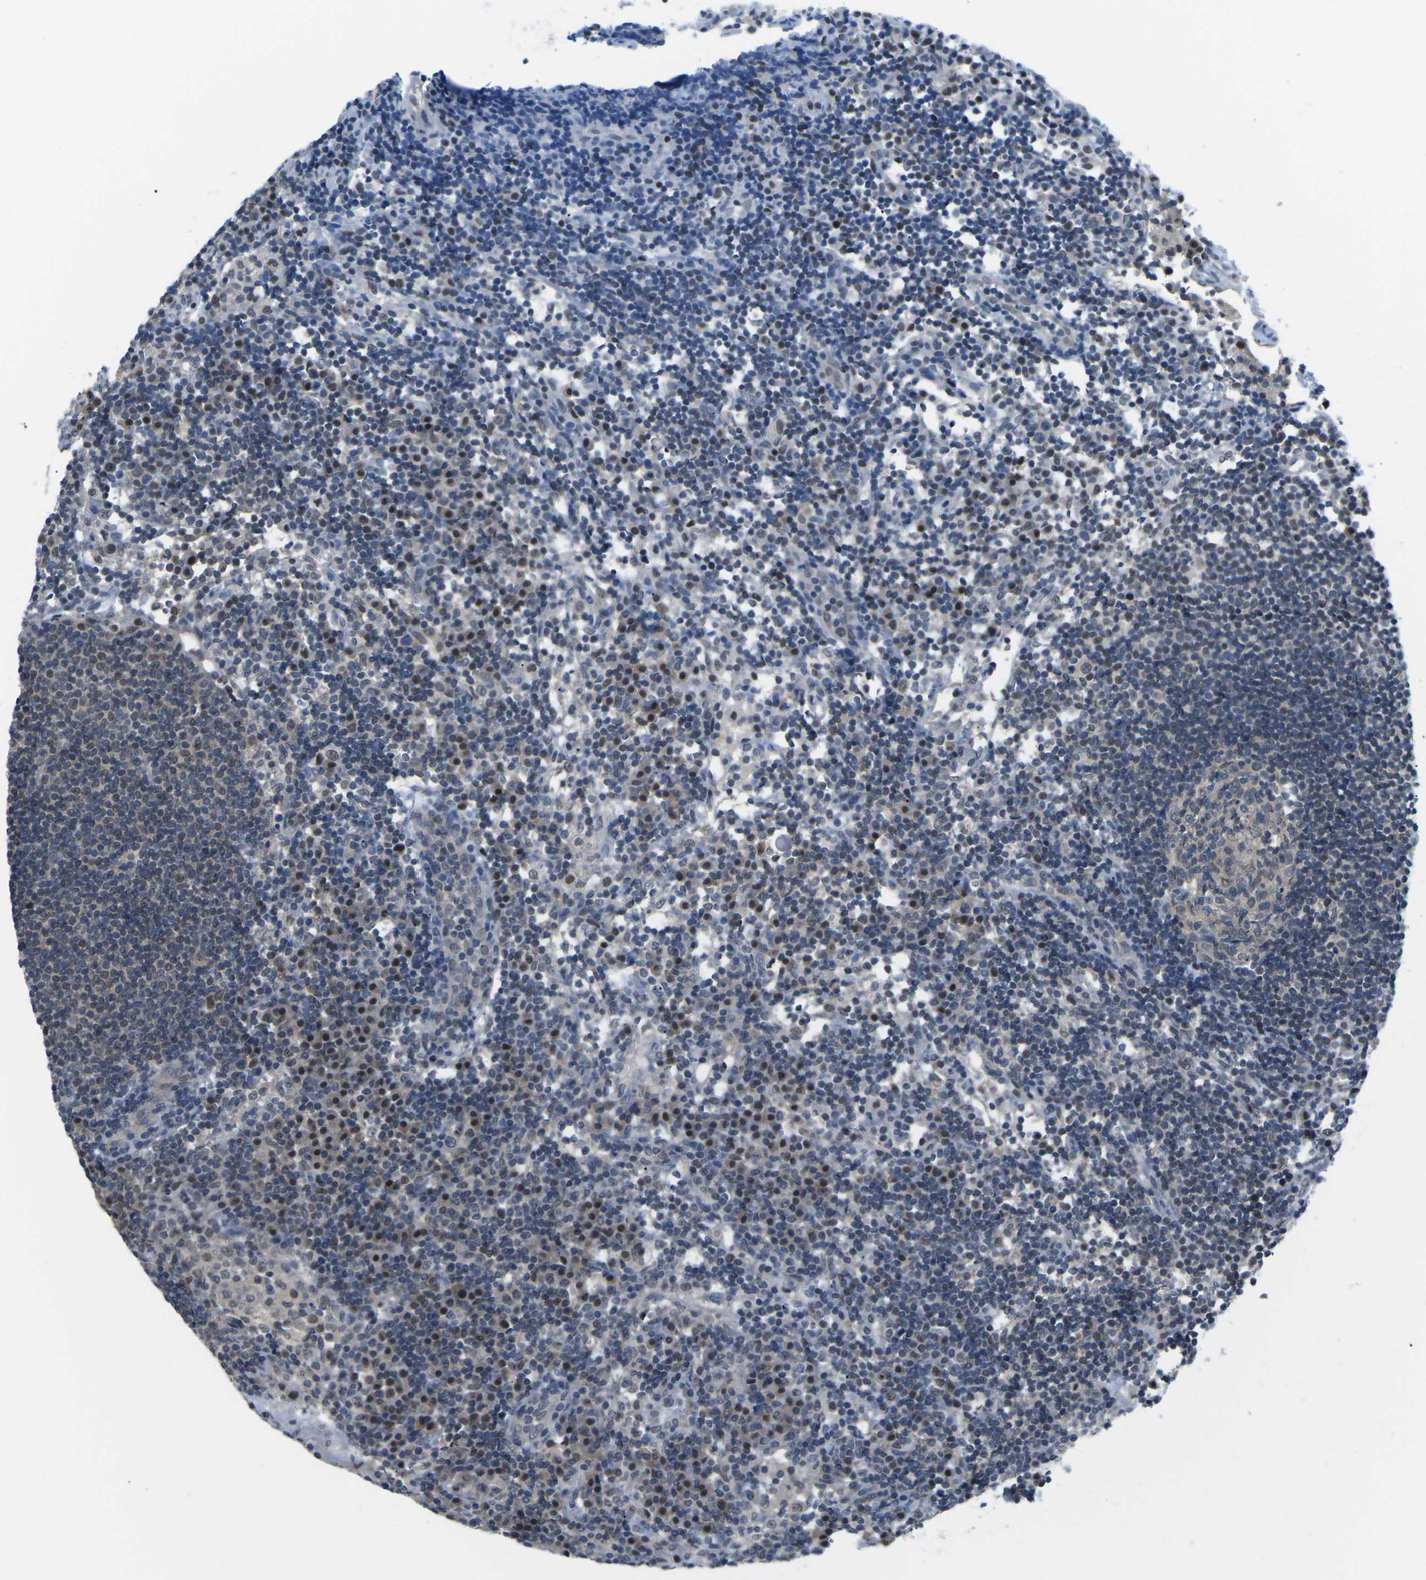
{"staining": {"intensity": "weak", "quantity": "<25%", "location": "nuclear"}, "tissue": "lymph node", "cell_type": "Germinal center cells", "image_type": "normal", "snomed": [{"axis": "morphology", "description": "Normal tissue, NOS"}, {"axis": "topography", "description": "Lymph node"}], "caption": "Lymph node stained for a protein using immunohistochemistry (IHC) displays no staining germinal center cells.", "gene": "UBA7", "patient": {"sex": "female", "age": 53}}